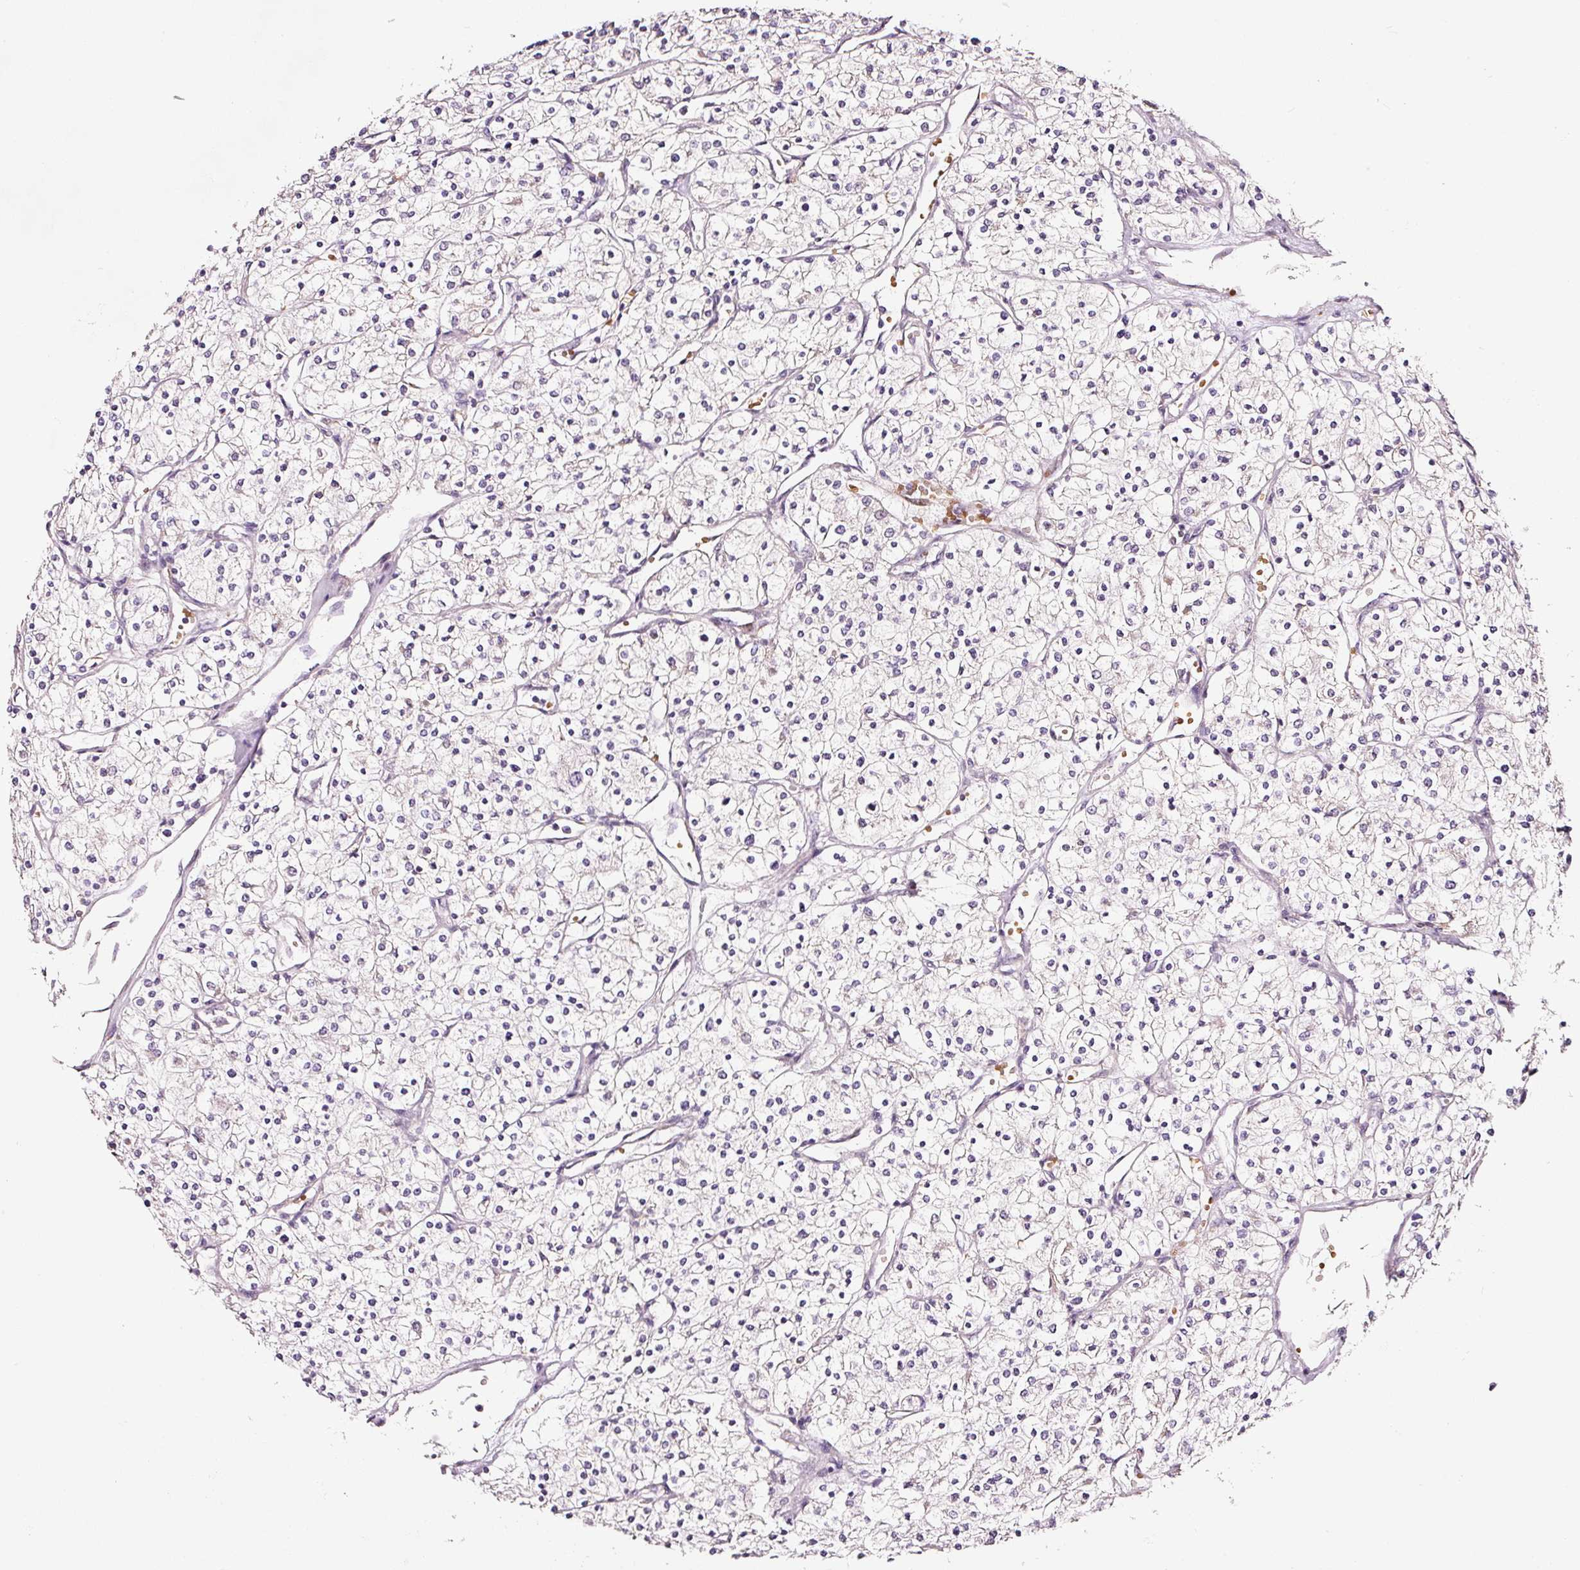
{"staining": {"intensity": "negative", "quantity": "none", "location": "none"}, "tissue": "renal cancer", "cell_type": "Tumor cells", "image_type": "cancer", "snomed": [{"axis": "morphology", "description": "Adenocarcinoma, NOS"}, {"axis": "topography", "description": "Kidney"}], "caption": "The immunohistochemistry (IHC) image has no significant staining in tumor cells of adenocarcinoma (renal) tissue.", "gene": "ZNF460", "patient": {"sex": "male", "age": 80}}